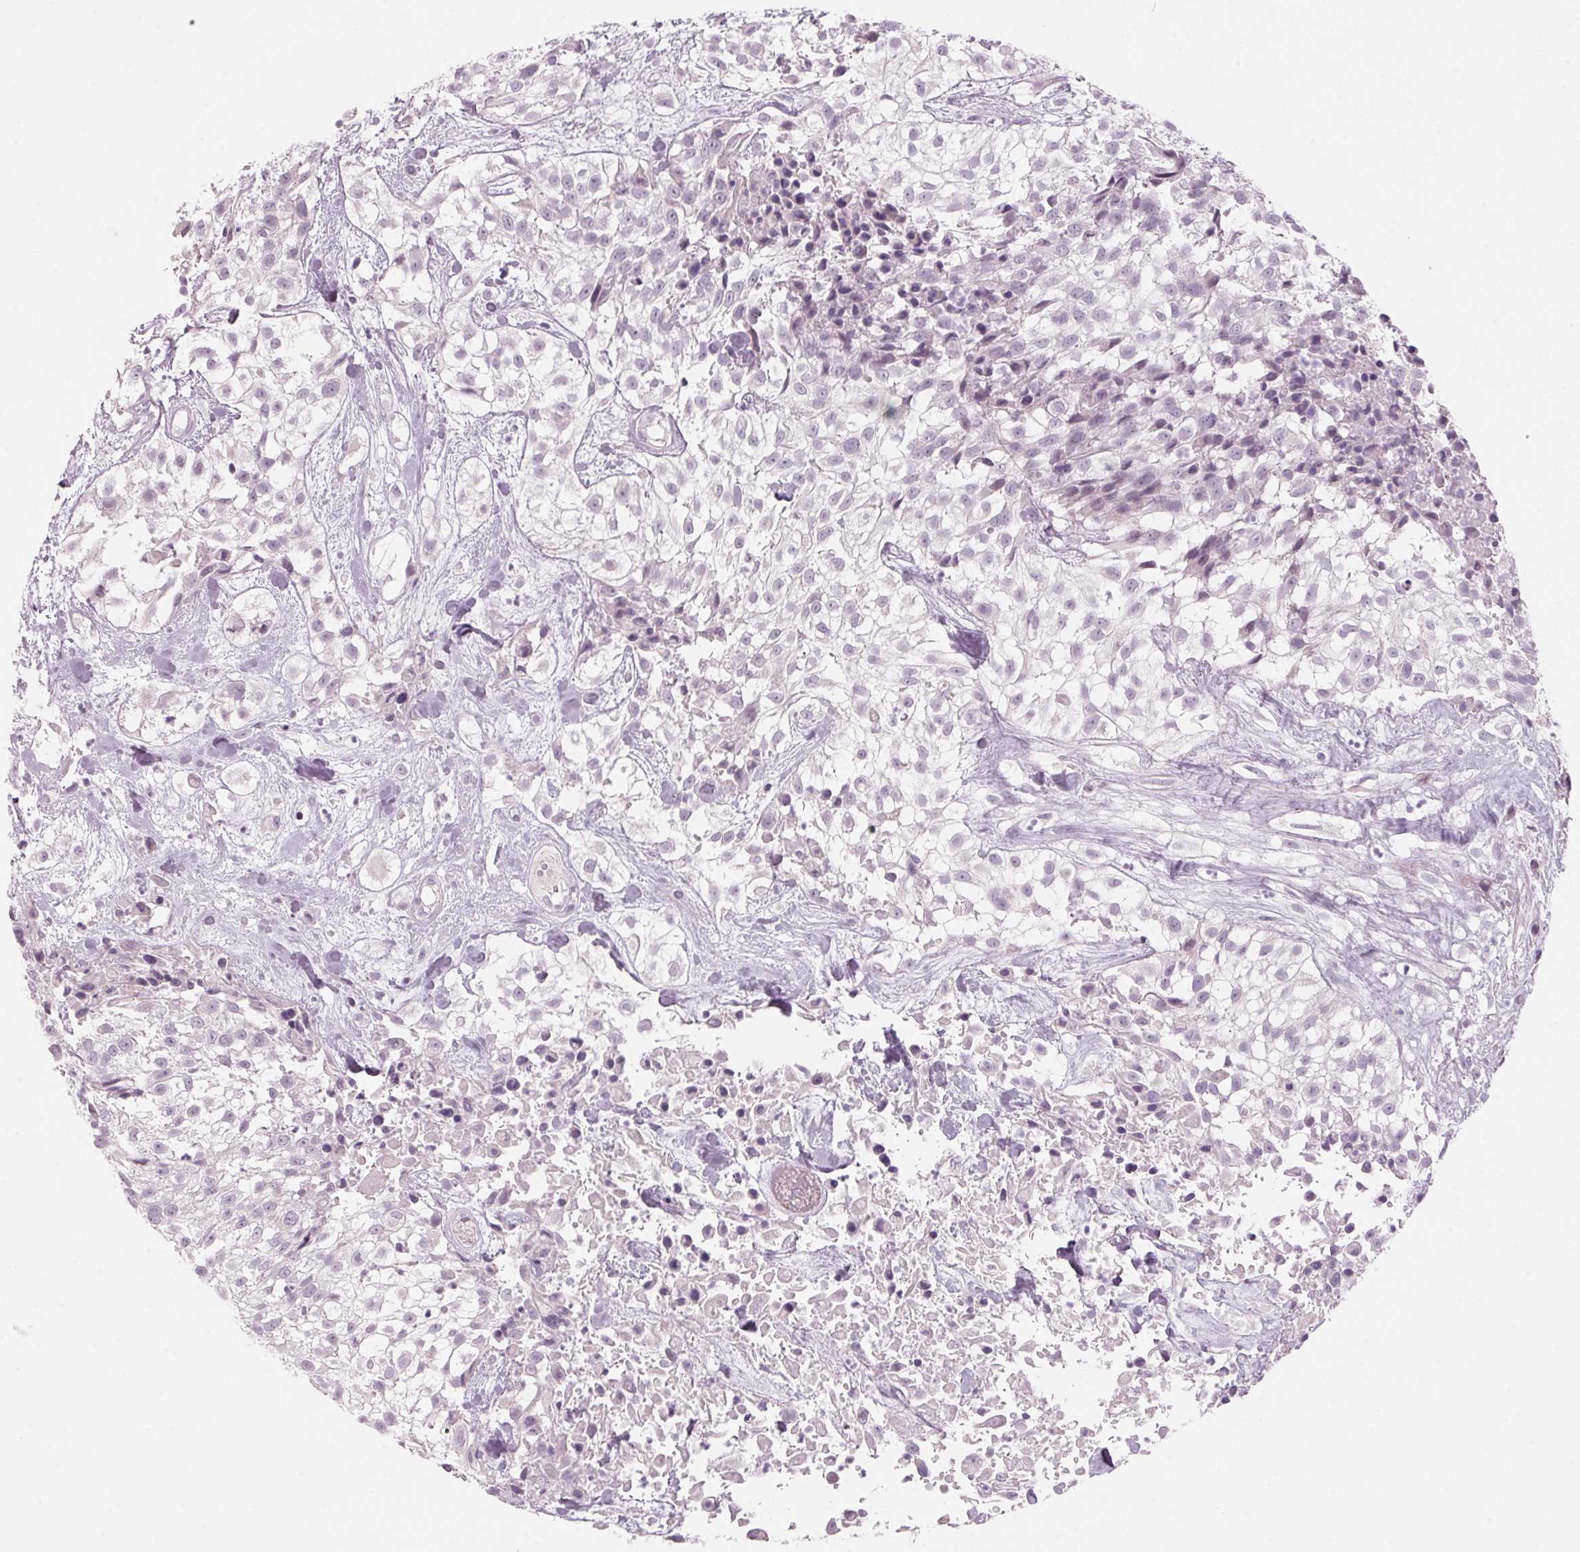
{"staining": {"intensity": "negative", "quantity": "none", "location": "none"}, "tissue": "urothelial cancer", "cell_type": "Tumor cells", "image_type": "cancer", "snomed": [{"axis": "morphology", "description": "Urothelial carcinoma, High grade"}, {"axis": "topography", "description": "Urinary bladder"}], "caption": "The micrograph exhibits no staining of tumor cells in urothelial carcinoma (high-grade). The staining was performed using DAB (3,3'-diaminobenzidine) to visualize the protein expression in brown, while the nuclei were stained in blue with hematoxylin (Magnification: 20x).", "gene": "ADAM20", "patient": {"sex": "male", "age": 56}}